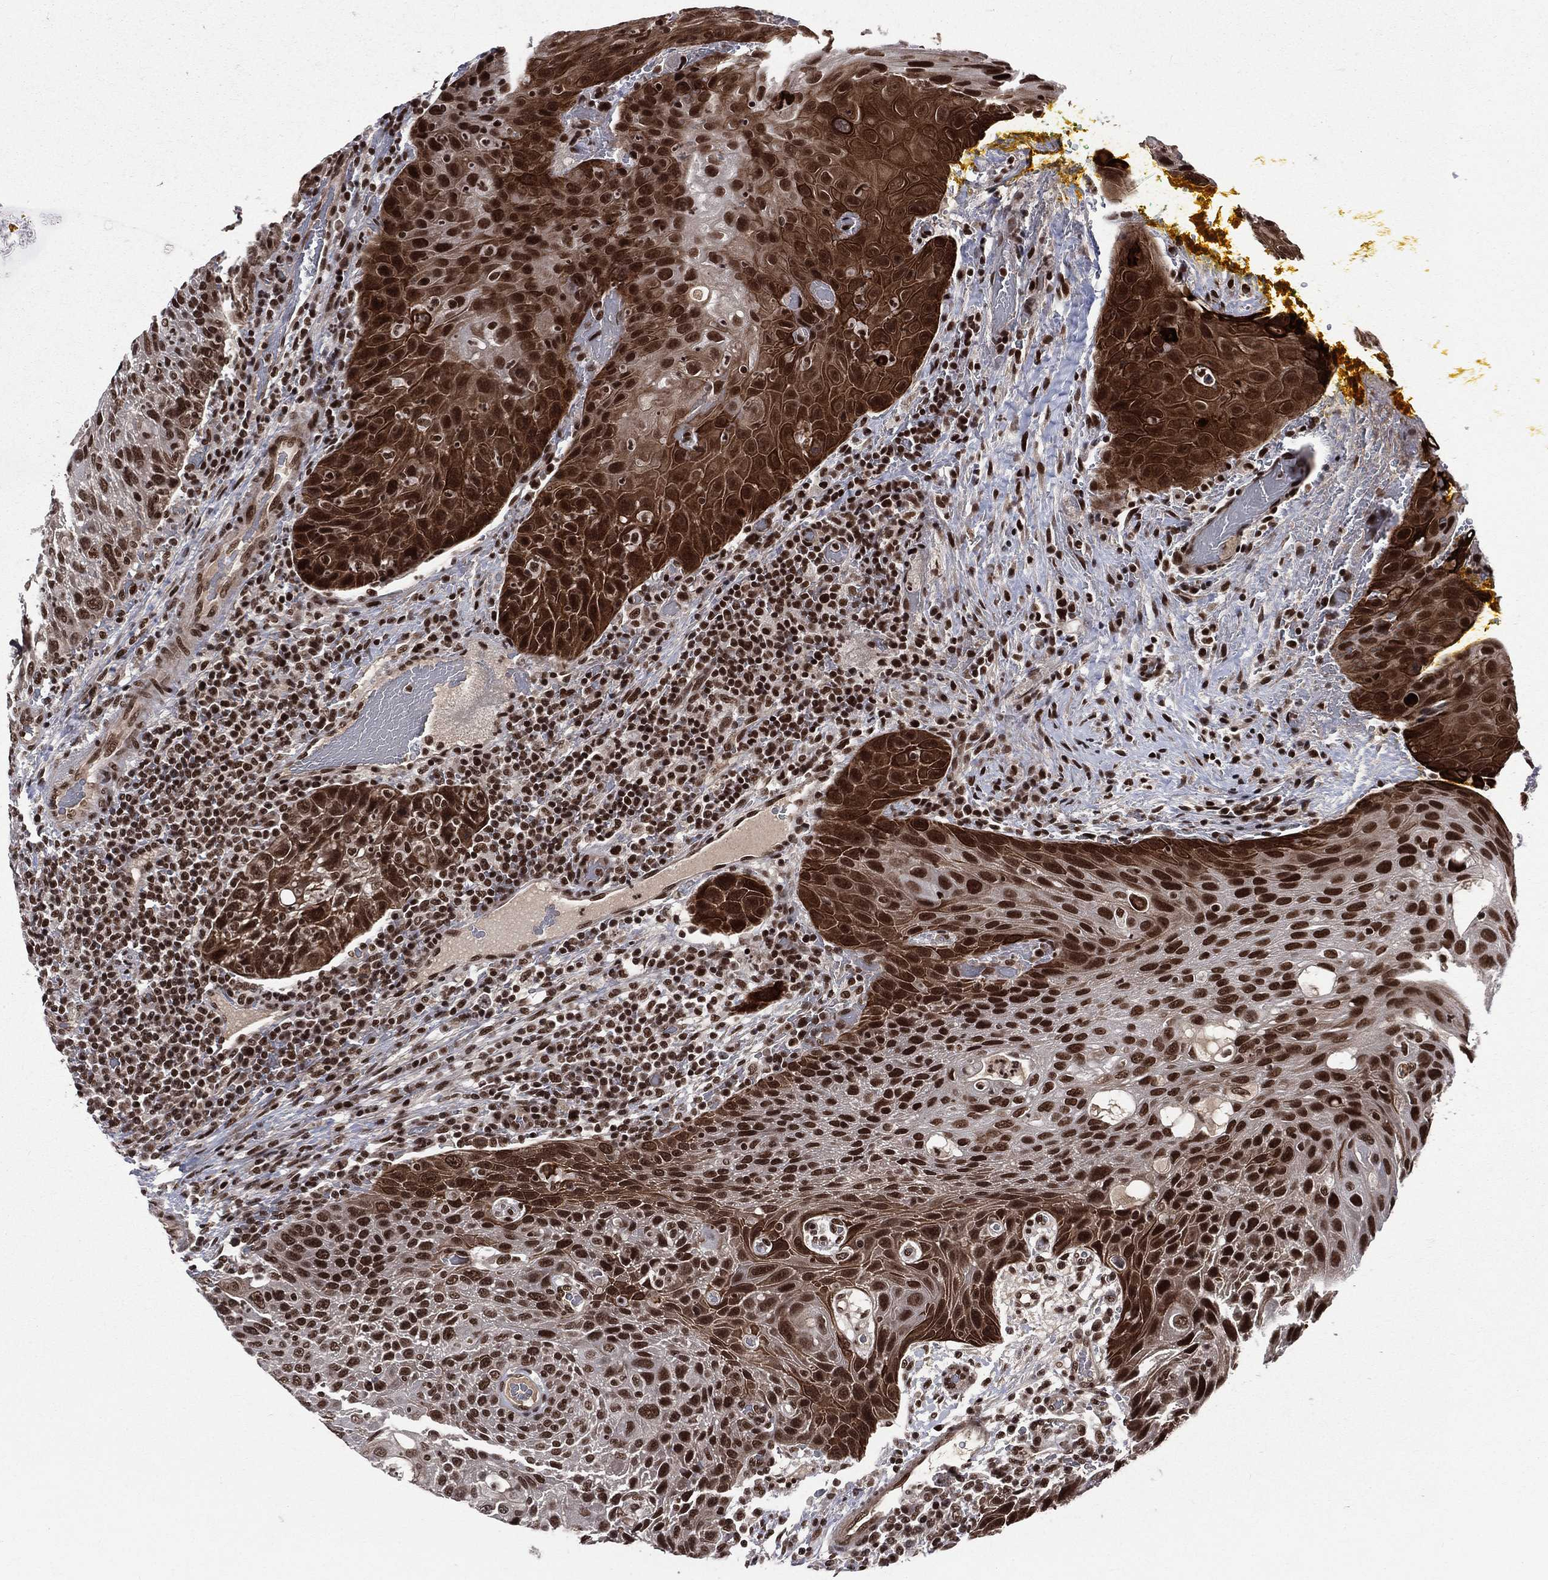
{"staining": {"intensity": "strong", "quantity": "25%-75%", "location": "nuclear"}, "tissue": "head and neck cancer", "cell_type": "Tumor cells", "image_type": "cancer", "snomed": [{"axis": "morphology", "description": "Squamous cell carcinoma, NOS"}, {"axis": "topography", "description": "Head-Neck"}], "caption": "High-power microscopy captured an immunohistochemistry (IHC) micrograph of squamous cell carcinoma (head and neck), revealing strong nuclear expression in about 25%-75% of tumor cells. (DAB = brown stain, brightfield microscopy at high magnification).", "gene": "SMC3", "patient": {"sex": "male", "age": 69}}